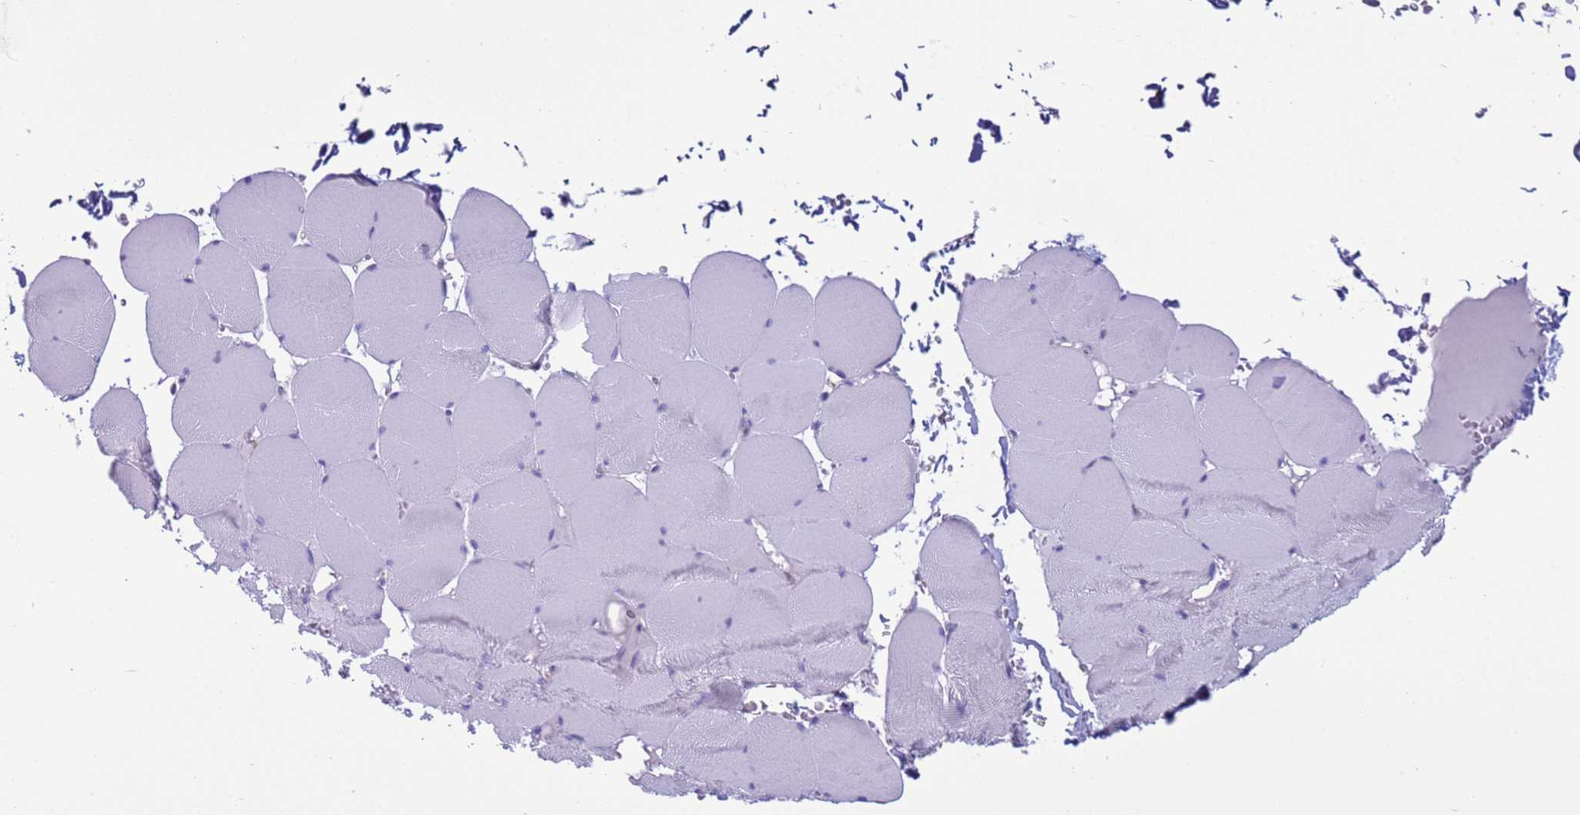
{"staining": {"intensity": "negative", "quantity": "none", "location": "none"}, "tissue": "skeletal muscle", "cell_type": "Myocytes", "image_type": "normal", "snomed": [{"axis": "morphology", "description": "Normal tissue, NOS"}, {"axis": "topography", "description": "Skeletal muscle"}, {"axis": "topography", "description": "Head-Neck"}], "caption": "High power microscopy photomicrograph of an immunohistochemistry histopathology image of benign skeletal muscle, revealing no significant positivity in myocytes.", "gene": "HPCAL1", "patient": {"sex": "male", "age": 66}}